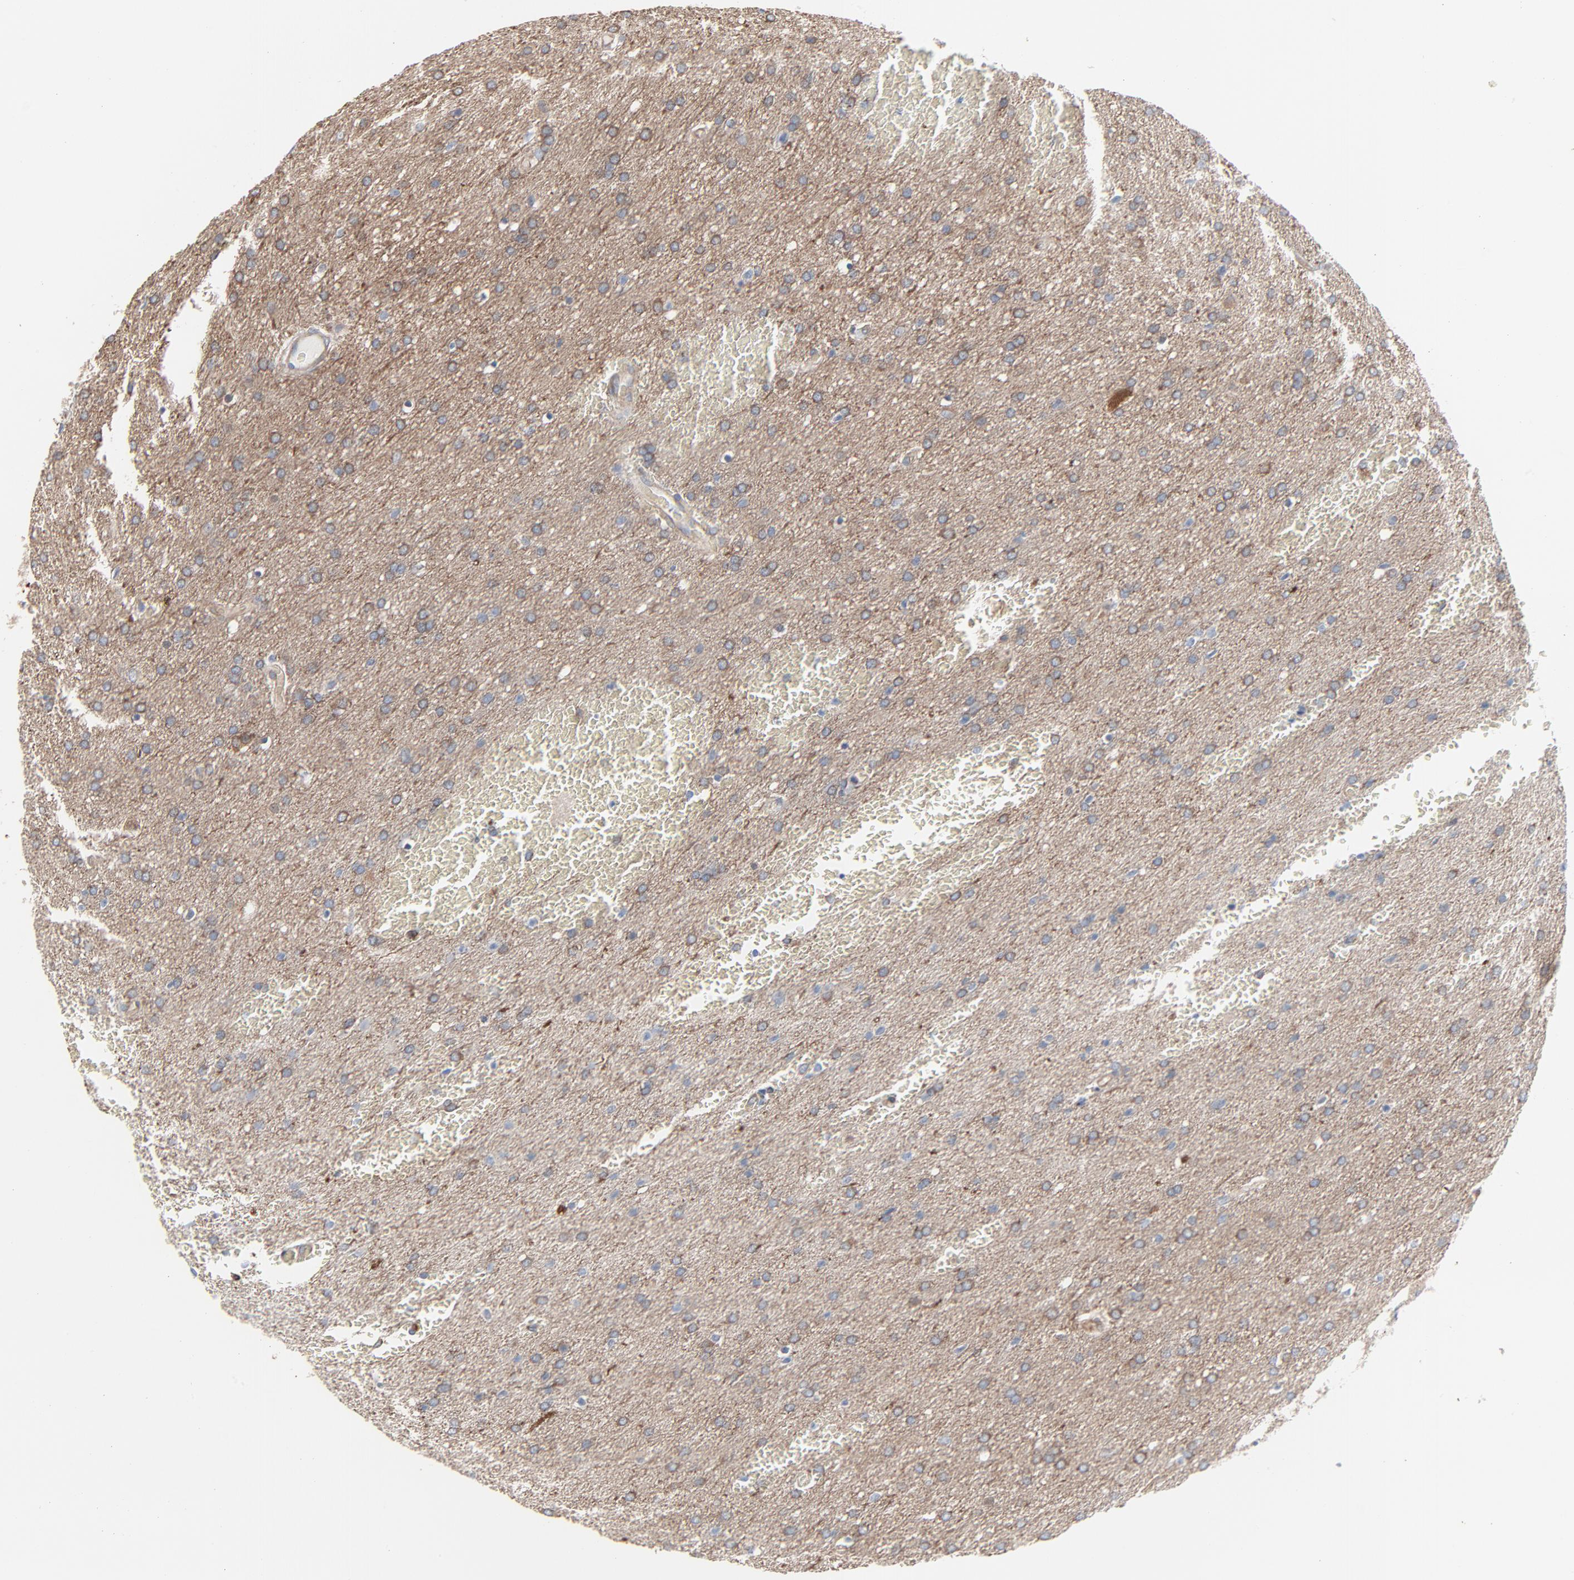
{"staining": {"intensity": "moderate", "quantity": "<25%", "location": "cytoplasmic/membranous"}, "tissue": "glioma", "cell_type": "Tumor cells", "image_type": "cancer", "snomed": [{"axis": "morphology", "description": "Glioma, malignant, Low grade"}, {"axis": "topography", "description": "Brain"}], "caption": "Immunohistochemistry (IHC) (DAB) staining of human malignant glioma (low-grade) shows moderate cytoplasmic/membranous protein positivity in approximately <25% of tumor cells.", "gene": "OPTN", "patient": {"sex": "female", "age": 32}}